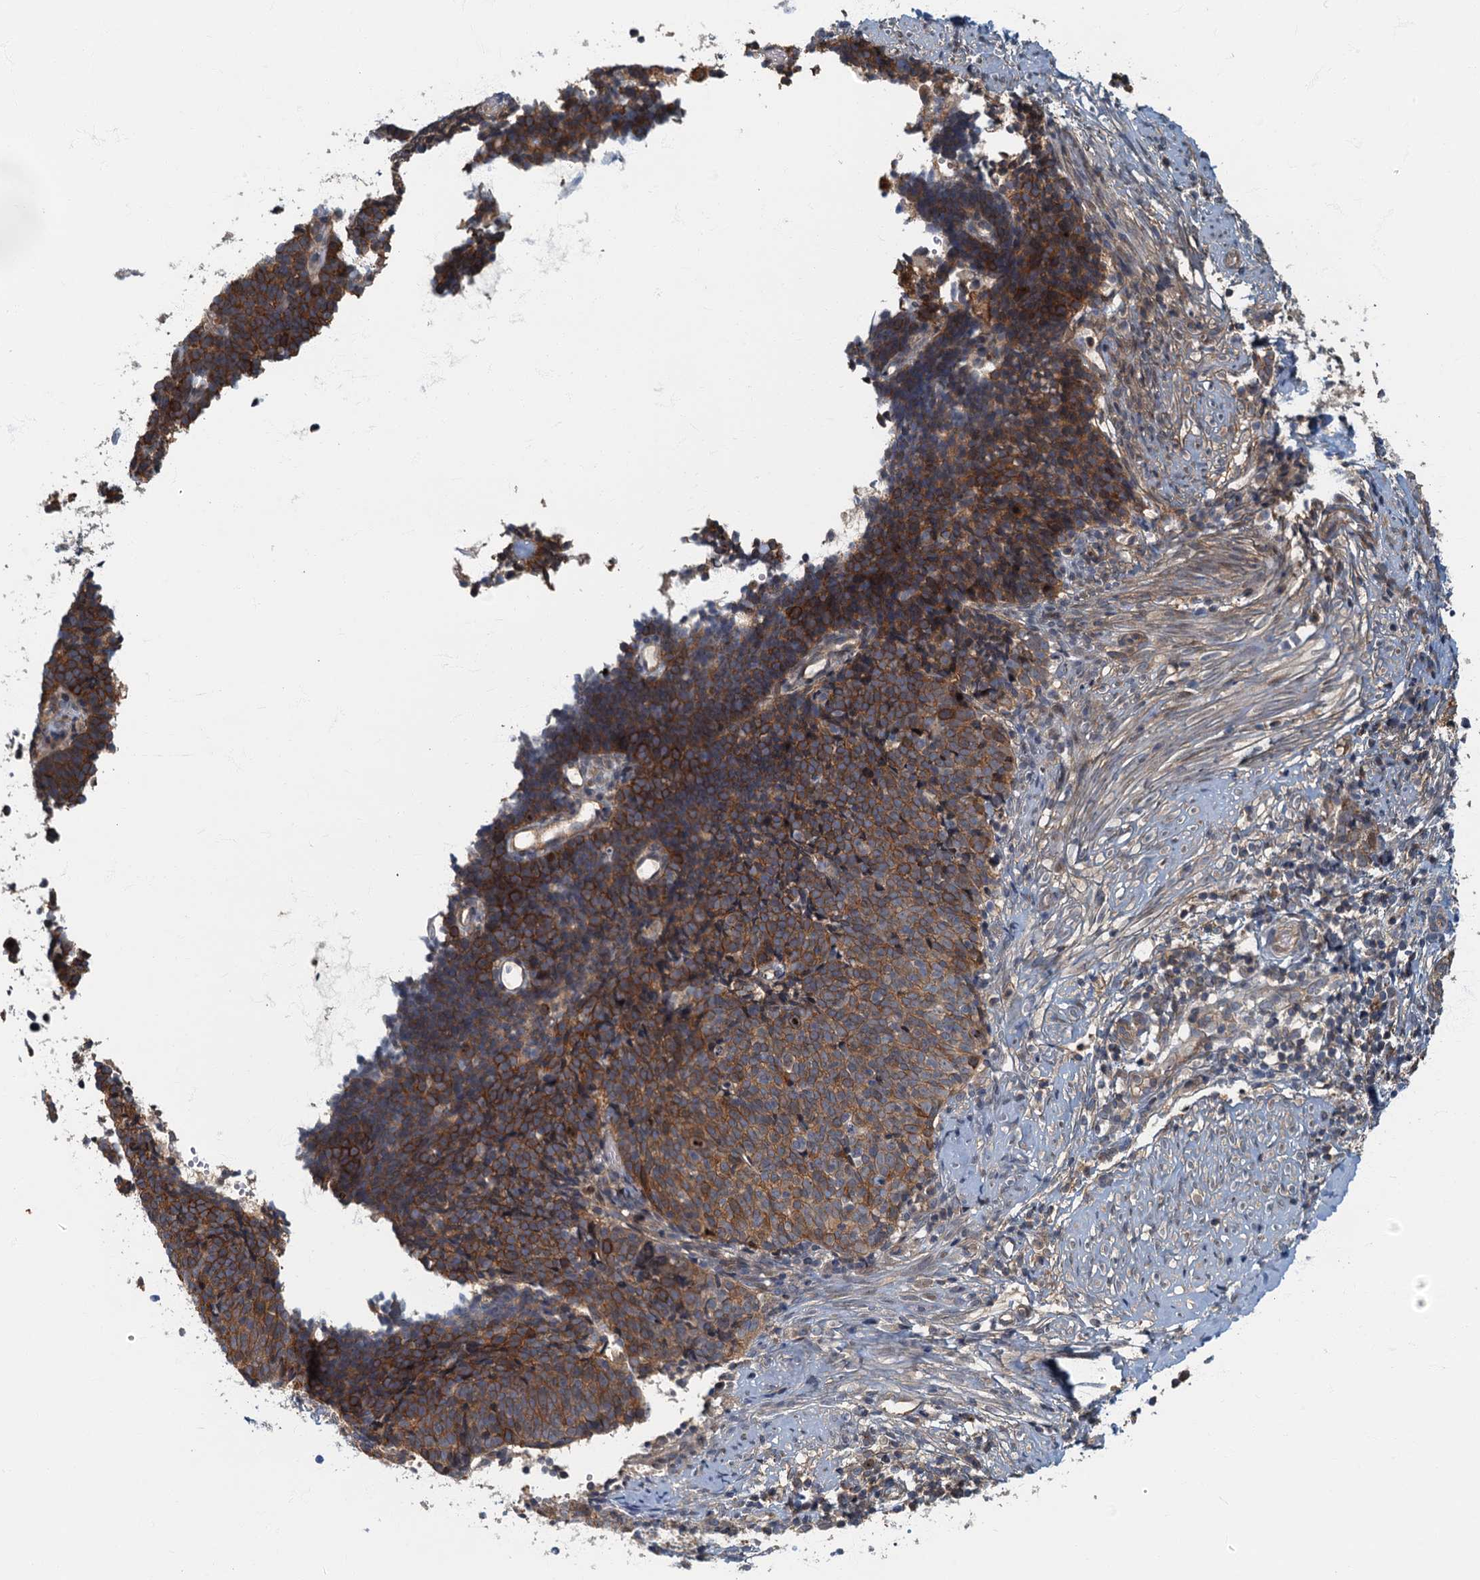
{"staining": {"intensity": "moderate", "quantity": "25%-75%", "location": "cytoplasmic/membranous"}, "tissue": "cervical cancer", "cell_type": "Tumor cells", "image_type": "cancer", "snomed": [{"axis": "morphology", "description": "Squamous cell carcinoma, NOS"}, {"axis": "topography", "description": "Cervix"}], "caption": "IHC staining of squamous cell carcinoma (cervical), which reveals medium levels of moderate cytoplasmic/membranous staining in approximately 25%-75% of tumor cells indicating moderate cytoplasmic/membranous protein positivity. The staining was performed using DAB (brown) for protein detection and nuclei were counterstained in hematoxylin (blue).", "gene": "CKAP2L", "patient": {"sex": "female", "age": 39}}